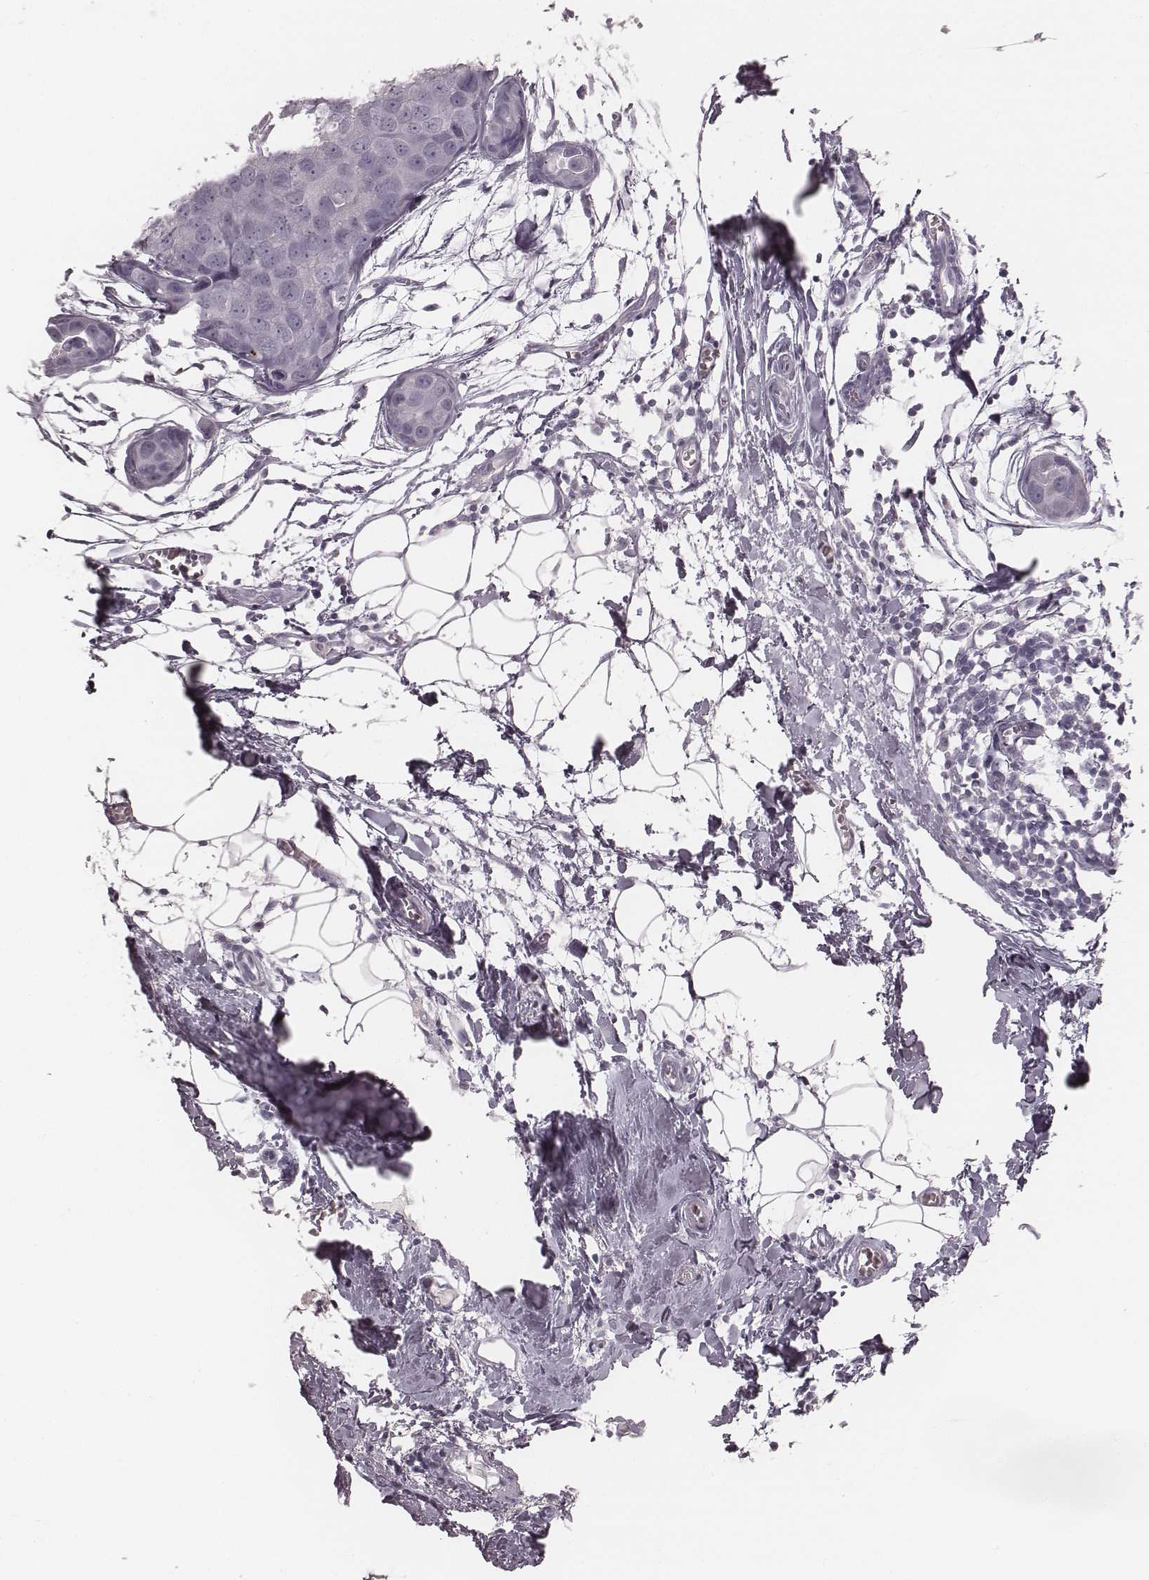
{"staining": {"intensity": "negative", "quantity": "none", "location": "none"}, "tissue": "breast cancer", "cell_type": "Tumor cells", "image_type": "cancer", "snomed": [{"axis": "morphology", "description": "Duct carcinoma"}, {"axis": "topography", "description": "Breast"}], "caption": "Breast cancer was stained to show a protein in brown. There is no significant staining in tumor cells.", "gene": "ZNF365", "patient": {"sex": "female", "age": 38}}